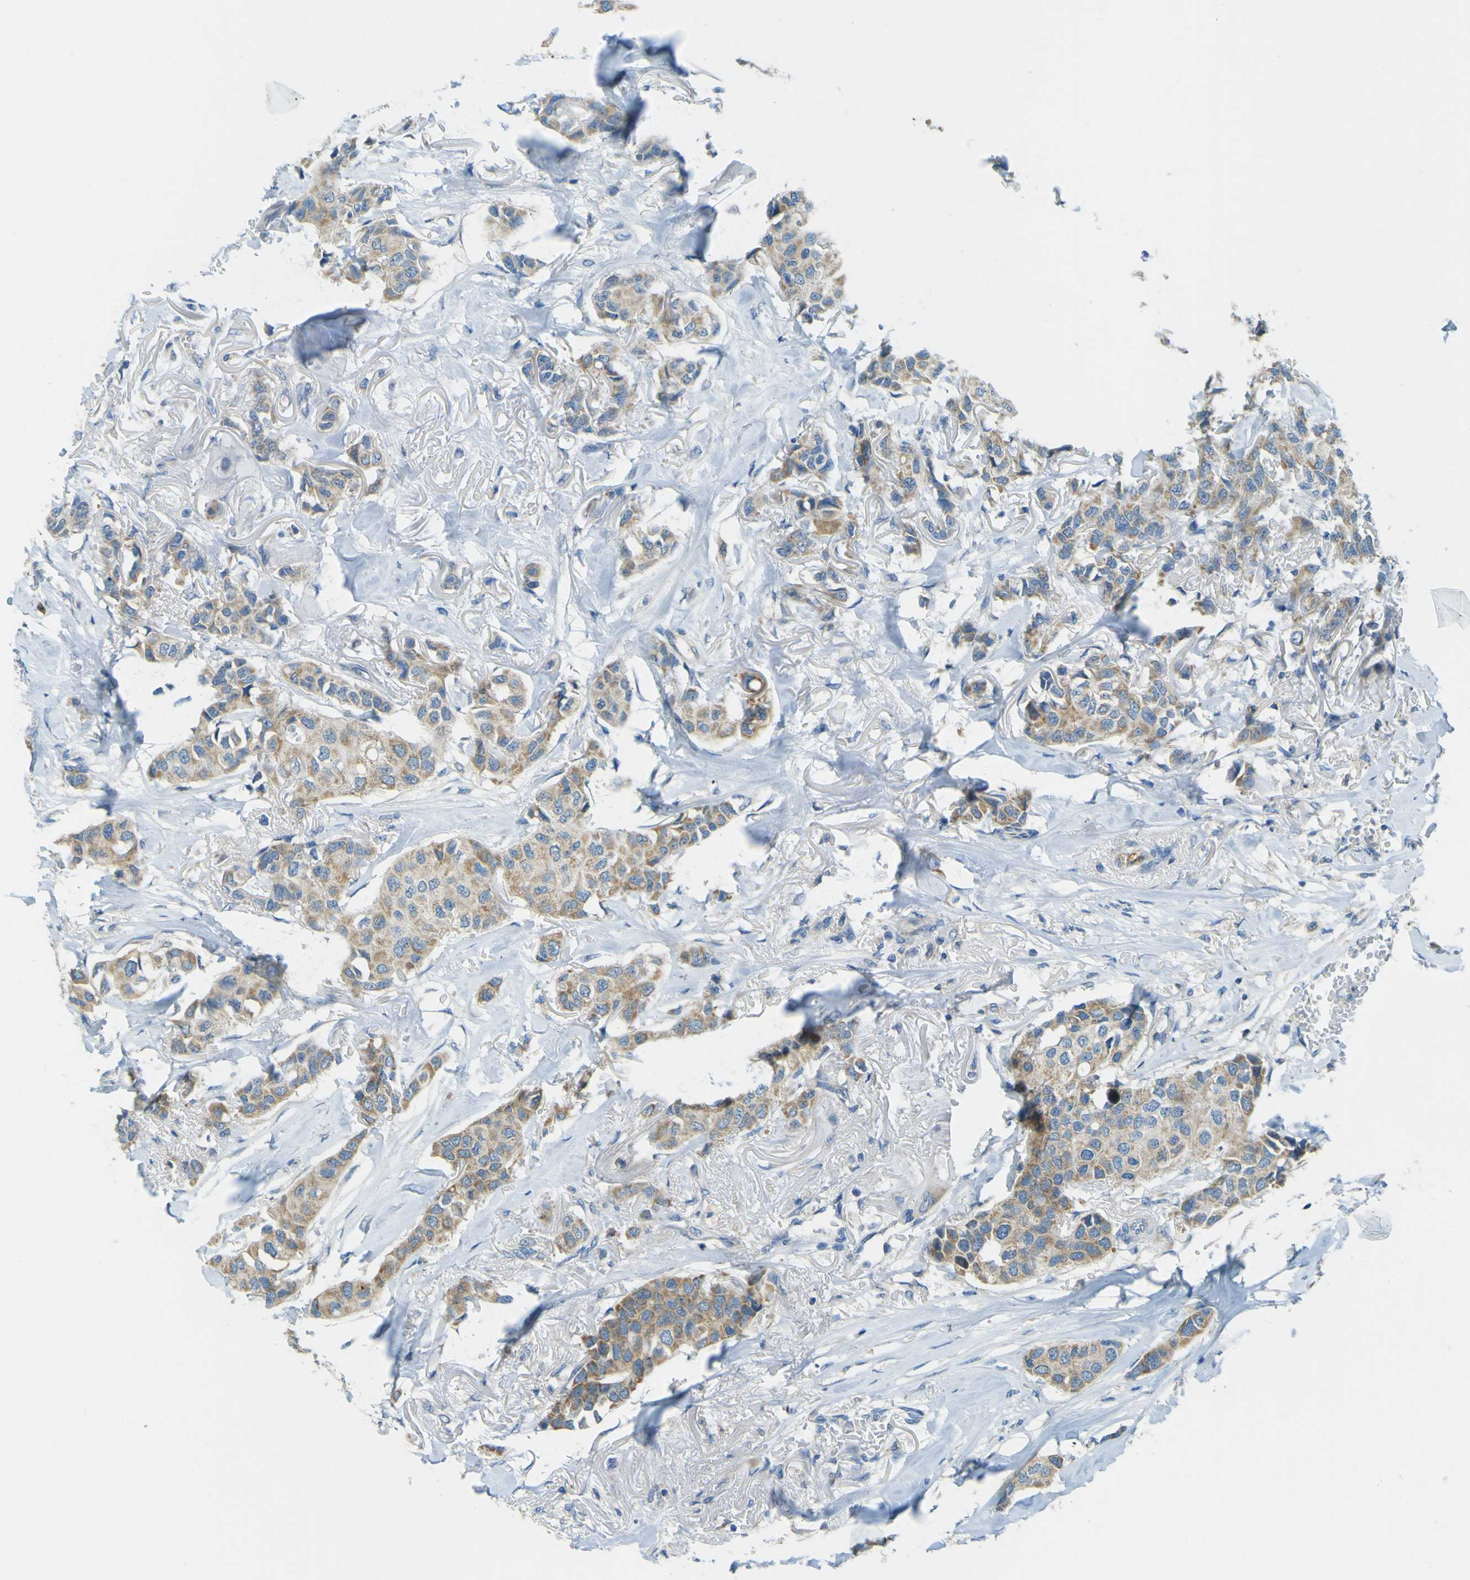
{"staining": {"intensity": "moderate", "quantity": "25%-75%", "location": "cytoplasmic/membranous"}, "tissue": "breast cancer", "cell_type": "Tumor cells", "image_type": "cancer", "snomed": [{"axis": "morphology", "description": "Hyperplasia, NOS"}, {"axis": "topography", "description": "Breast"}], "caption": "Moderate cytoplasmic/membranous staining is present in approximately 25%-75% of tumor cells in breast cancer. Nuclei are stained in blue.", "gene": "FKTN", "patient": {"sex": "female", "age": 47}}